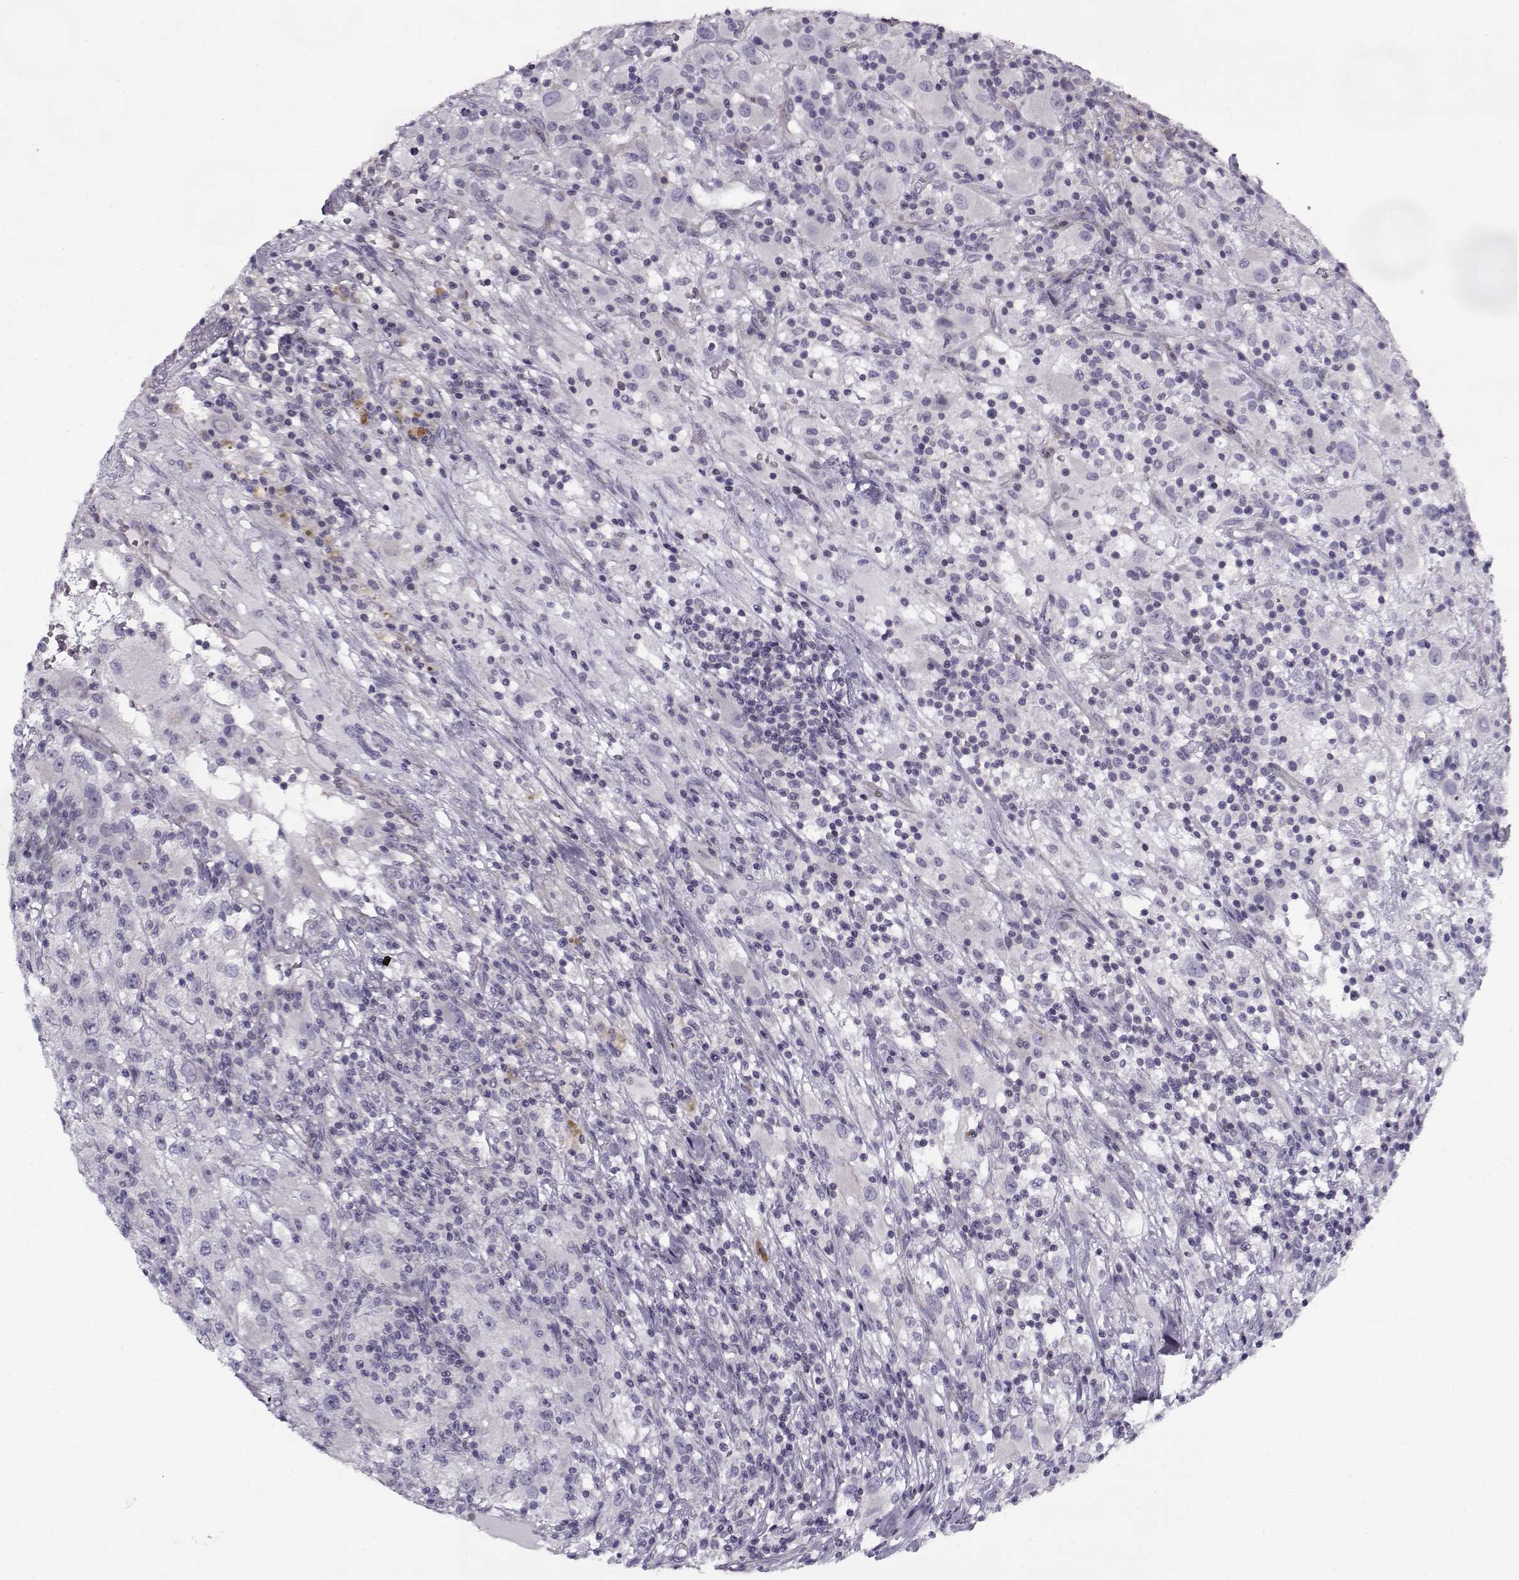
{"staining": {"intensity": "negative", "quantity": "none", "location": "none"}, "tissue": "renal cancer", "cell_type": "Tumor cells", "image_type": "cancer", "snomed": [{"axis": "morphology", "description": "Adenocarcinoma, NOS"}, {"axis": "topography", "description": "Kidney"}], "caption": "Histopathology image shows no significant protein expression in tumor cells of renal cancer.", "gene": "PP2D1", "patient": {"sex": "female", "age": 67}}